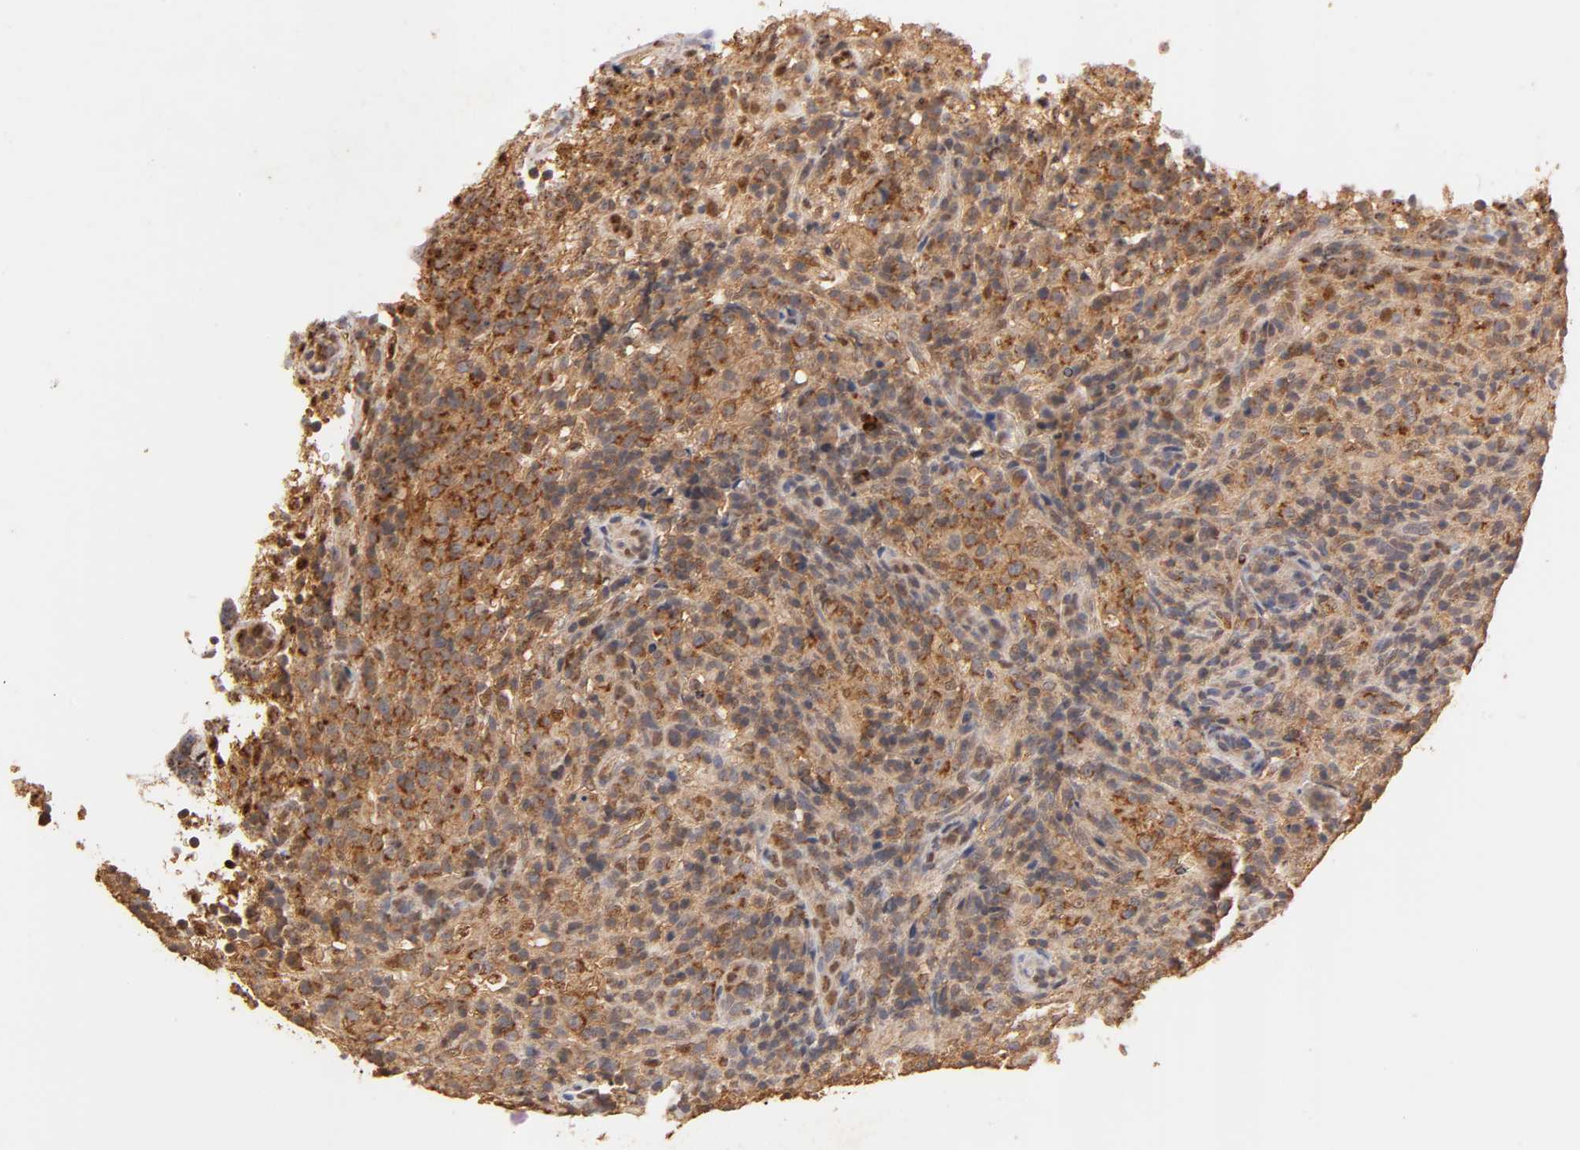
{"staining": {"intensity": "strong", "quantity": ">75%", "location": "cytoplasmic/membranous"}, "tissue": "lymphoma", "cell_type": "Tumor cells", "image_type": "cancer", "snomed": [{"axis": "morphology", "description": "Malignant lymphoma, non-Hodgkin's type, High grade"}, {"axis": "topography", "description": "Lymph node"}], "caption": "Human lymphoma stained with a brown dye shows strong cytoplasmic/membranous positive staining in approximately >75% of tumor cells.", "gene": "PKN1", "patient": {"sex": "female", "age": 76}}